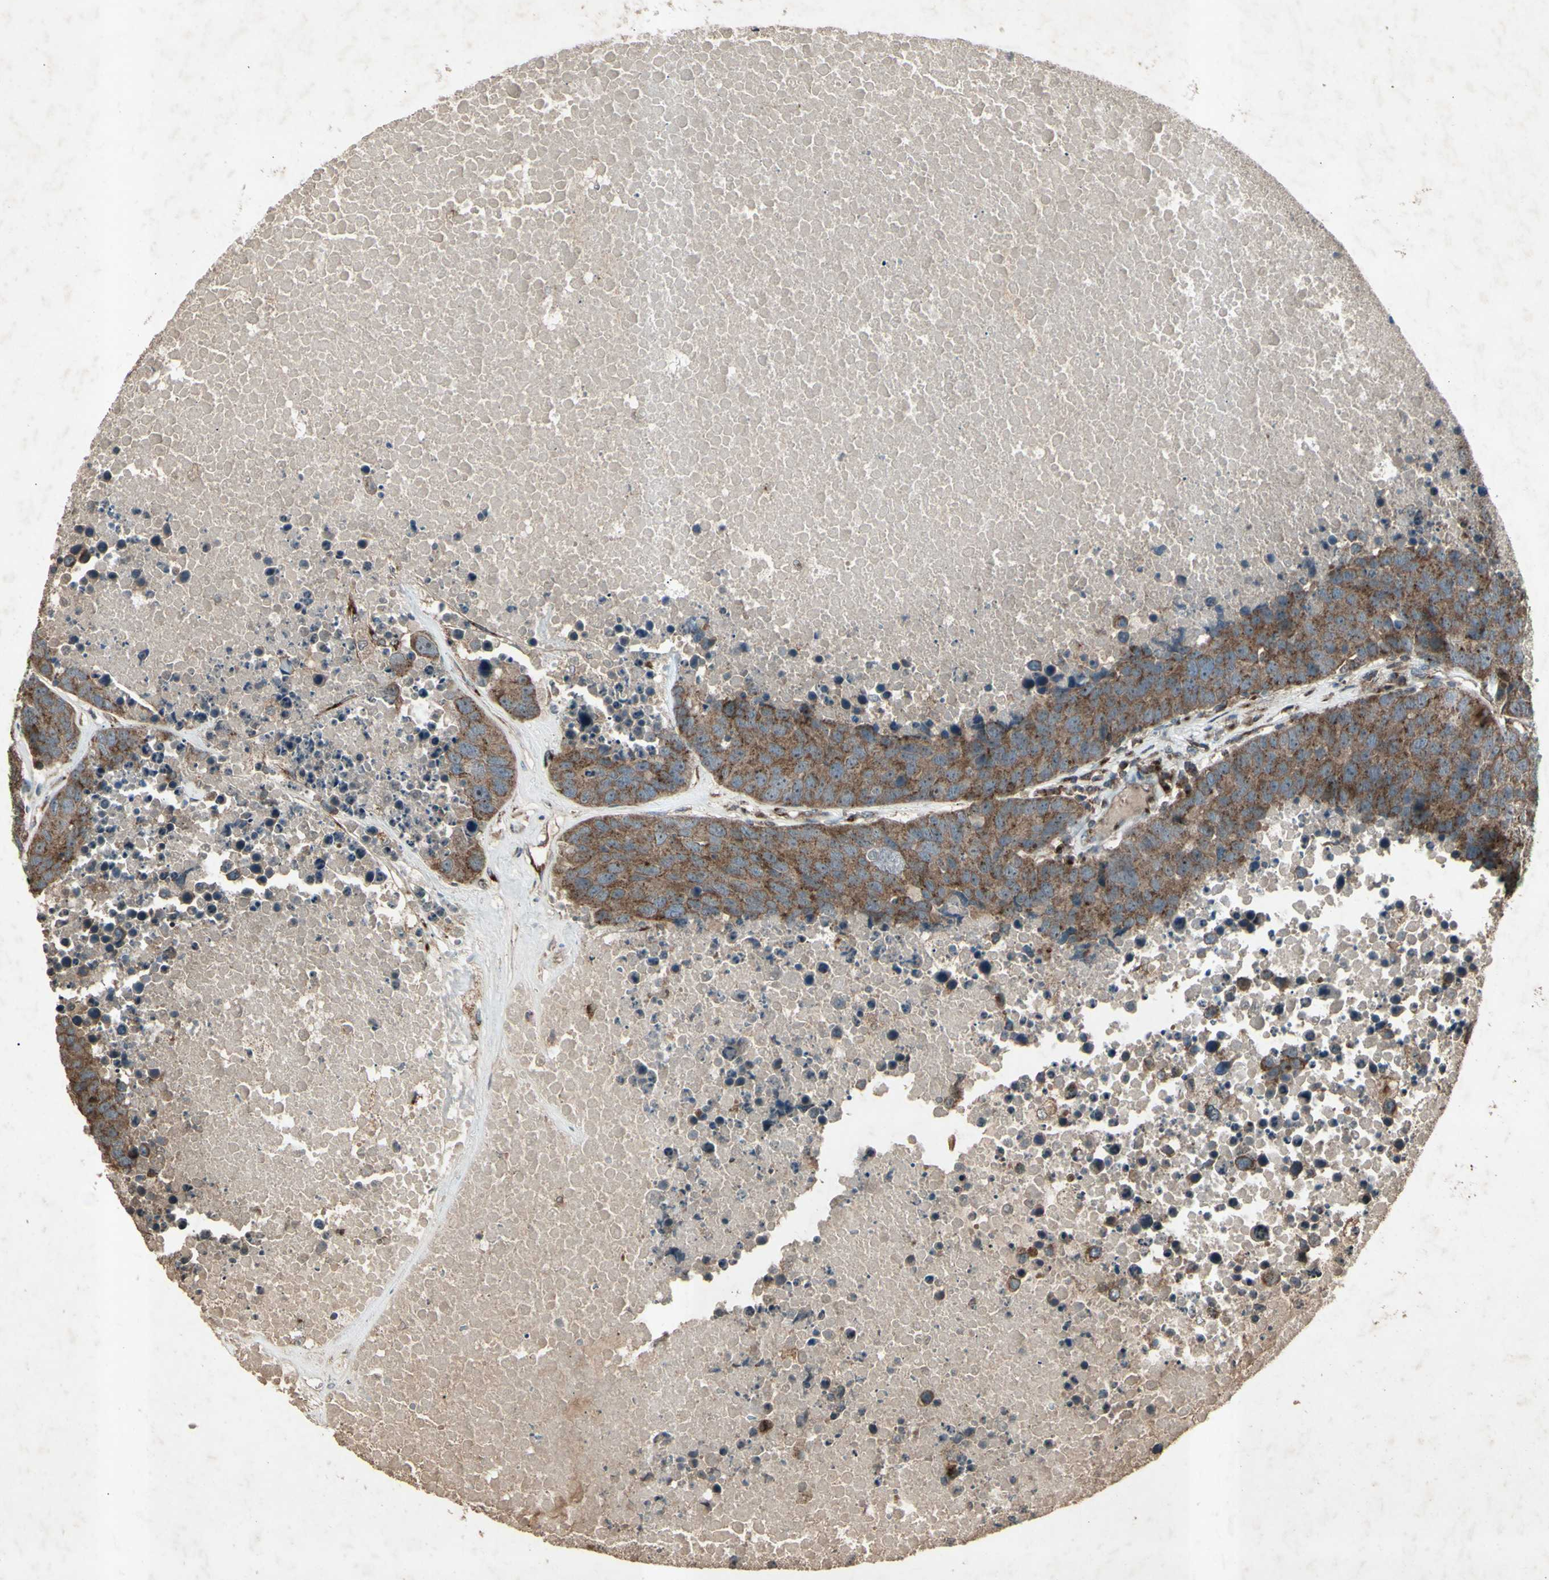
{"staining": {"intensity": "moderate", "quantity": ">75%", "location": "cytoplasmic/membranous"}, "tissue": "carcinoid", "cell_type": "Tumor cells", "image_type": "cancer", "snomed": [{"axis": "morphology", "description": "Carcinoid, malignant, NOS"}, {"axis": "topography", "description": "Lung"}], "caption": "Immunohistochemical staining of carcinoid exhibits medium levels of moderate cytoplasmic/membranous expression in approximately >75% of tumor cells.", "gene": "AP1G1", "patient": {"sex": "male", "age": 60}}